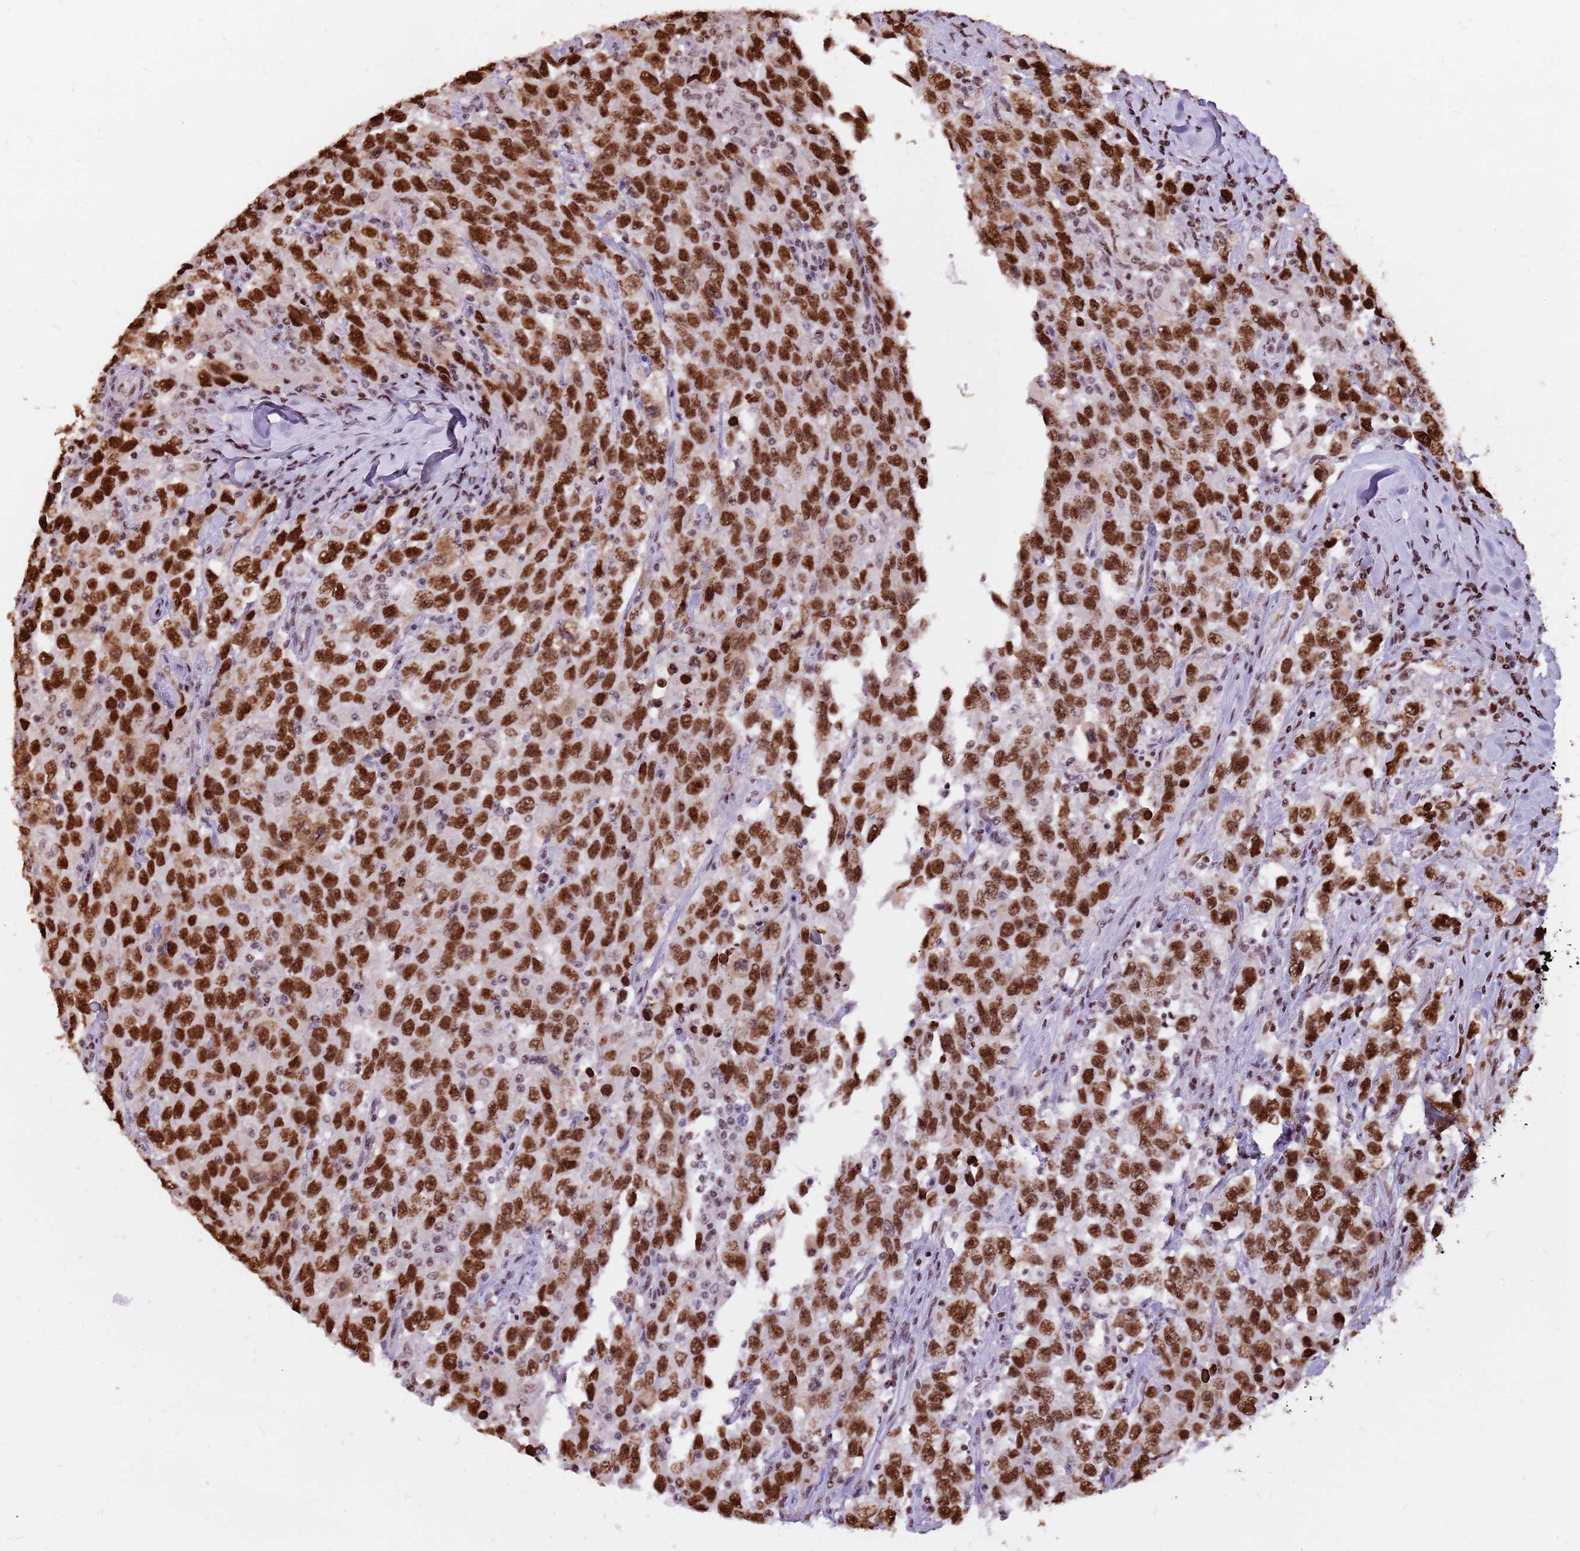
{"staining": {"intensity": "strong", "quantity": ">75%", "location": "nuclear"}, "tissue": "testis cancer", "cell_type": "Tumor cells", "image_type": "cancer", "snomed": [{"axis": "morphology", "description": "Seminoma, NOS"}, {"axis": "topography", "description": "Testis"}], "caption": "The photomicrograph displays immunohistochemical staining of testis cancer. There is strong nuclear staining is identified in approximately >75% of tumor cells.", "gene": "WASHC4", "patient": {"sex": "male", "age": 65}}